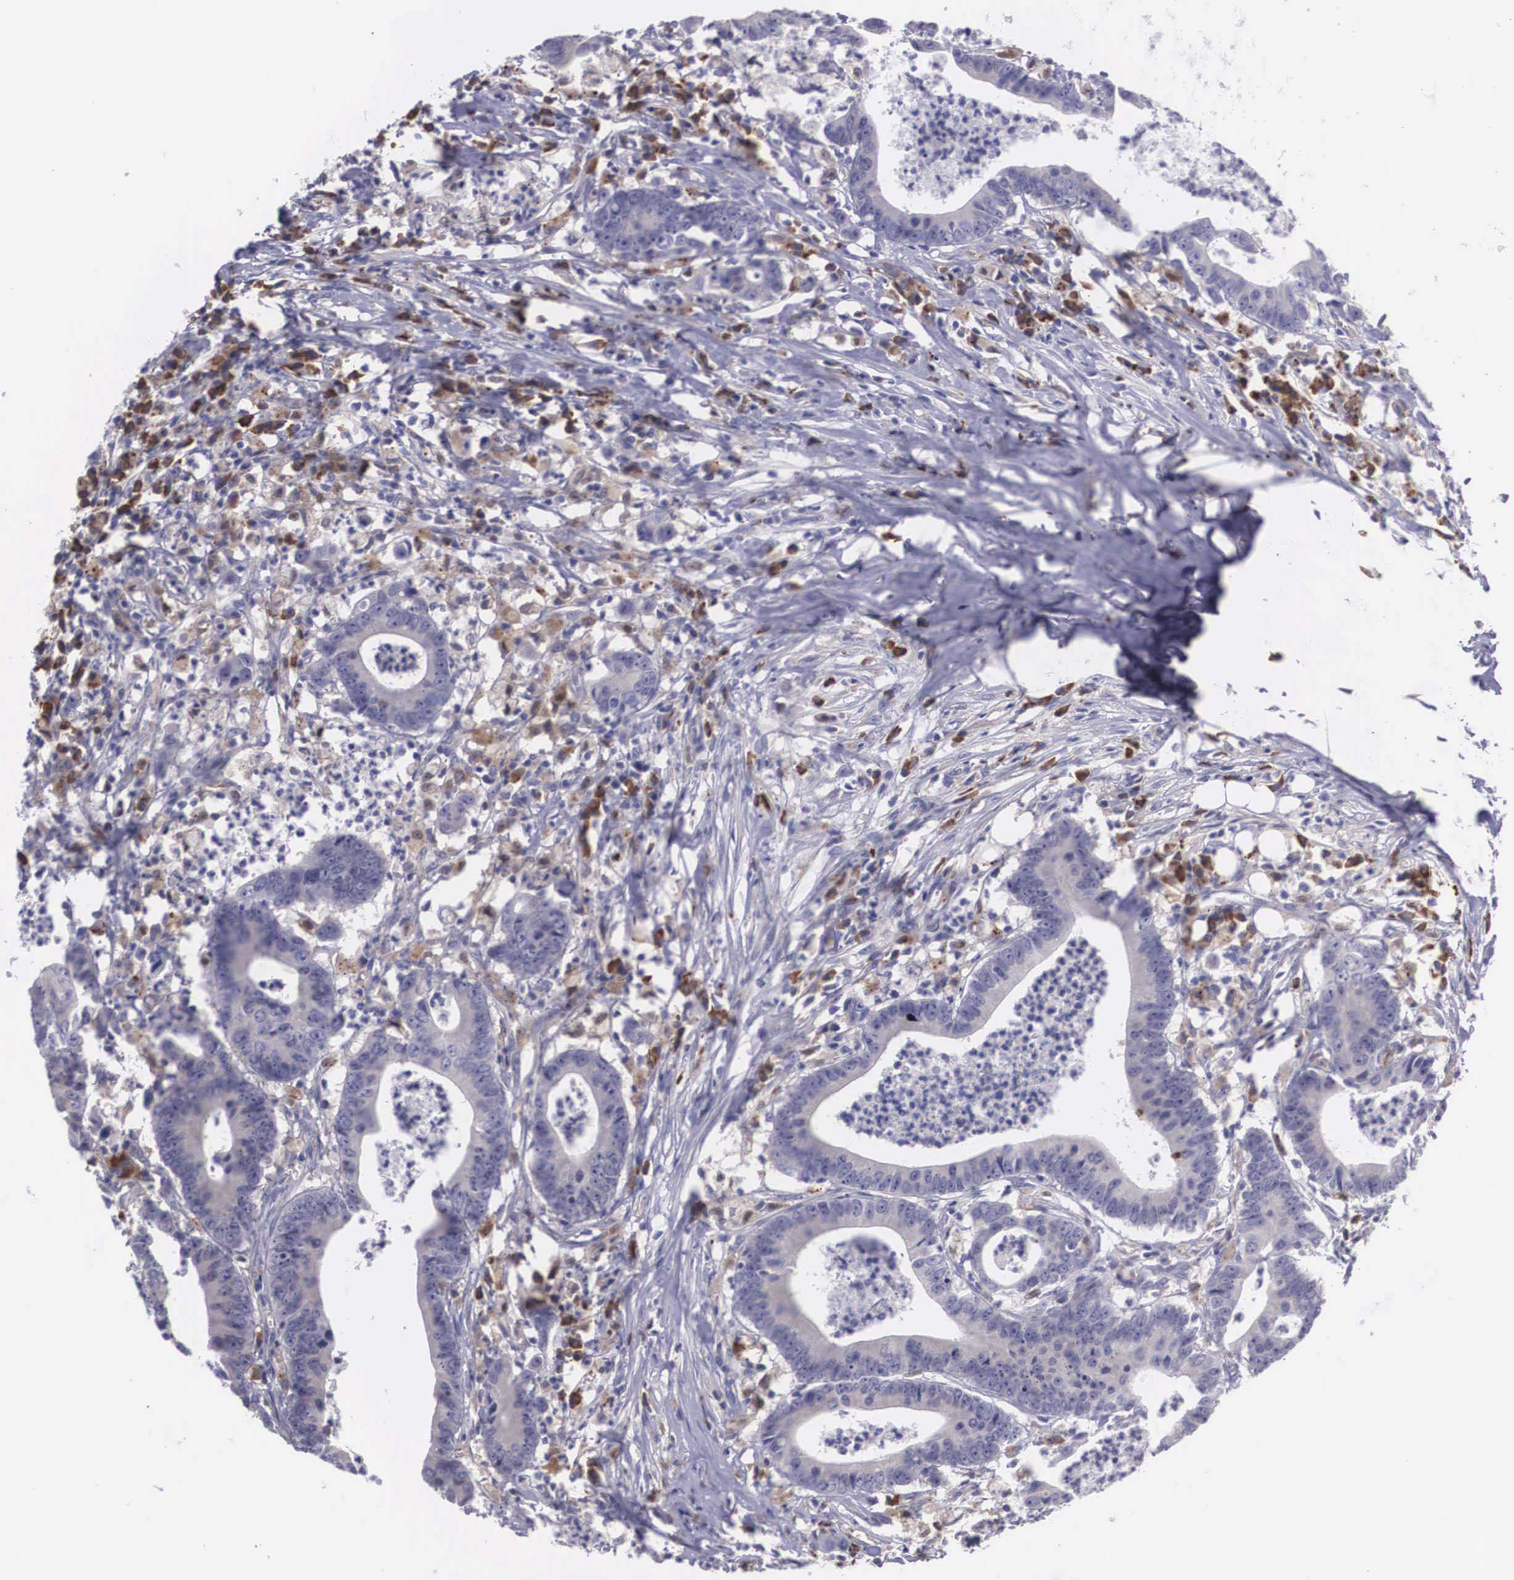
{"staining": {"intensity": "negative", "quantity": "none", "location": "none"}, "tissue": "colorectal cancer", "cell_type": "Tumor cells", "image_type": "cancer", "snomed": [{"axis": "morphology", "description": "Adenocarcinoma, NOS"}, {"axis": "topography", "description": "Colon"}], "caption": "IHC of human colorectal cancer shows no positivity in tumor cells.", "gene": "CRELD2", "patient": {"sex": "male", "age": 55}}